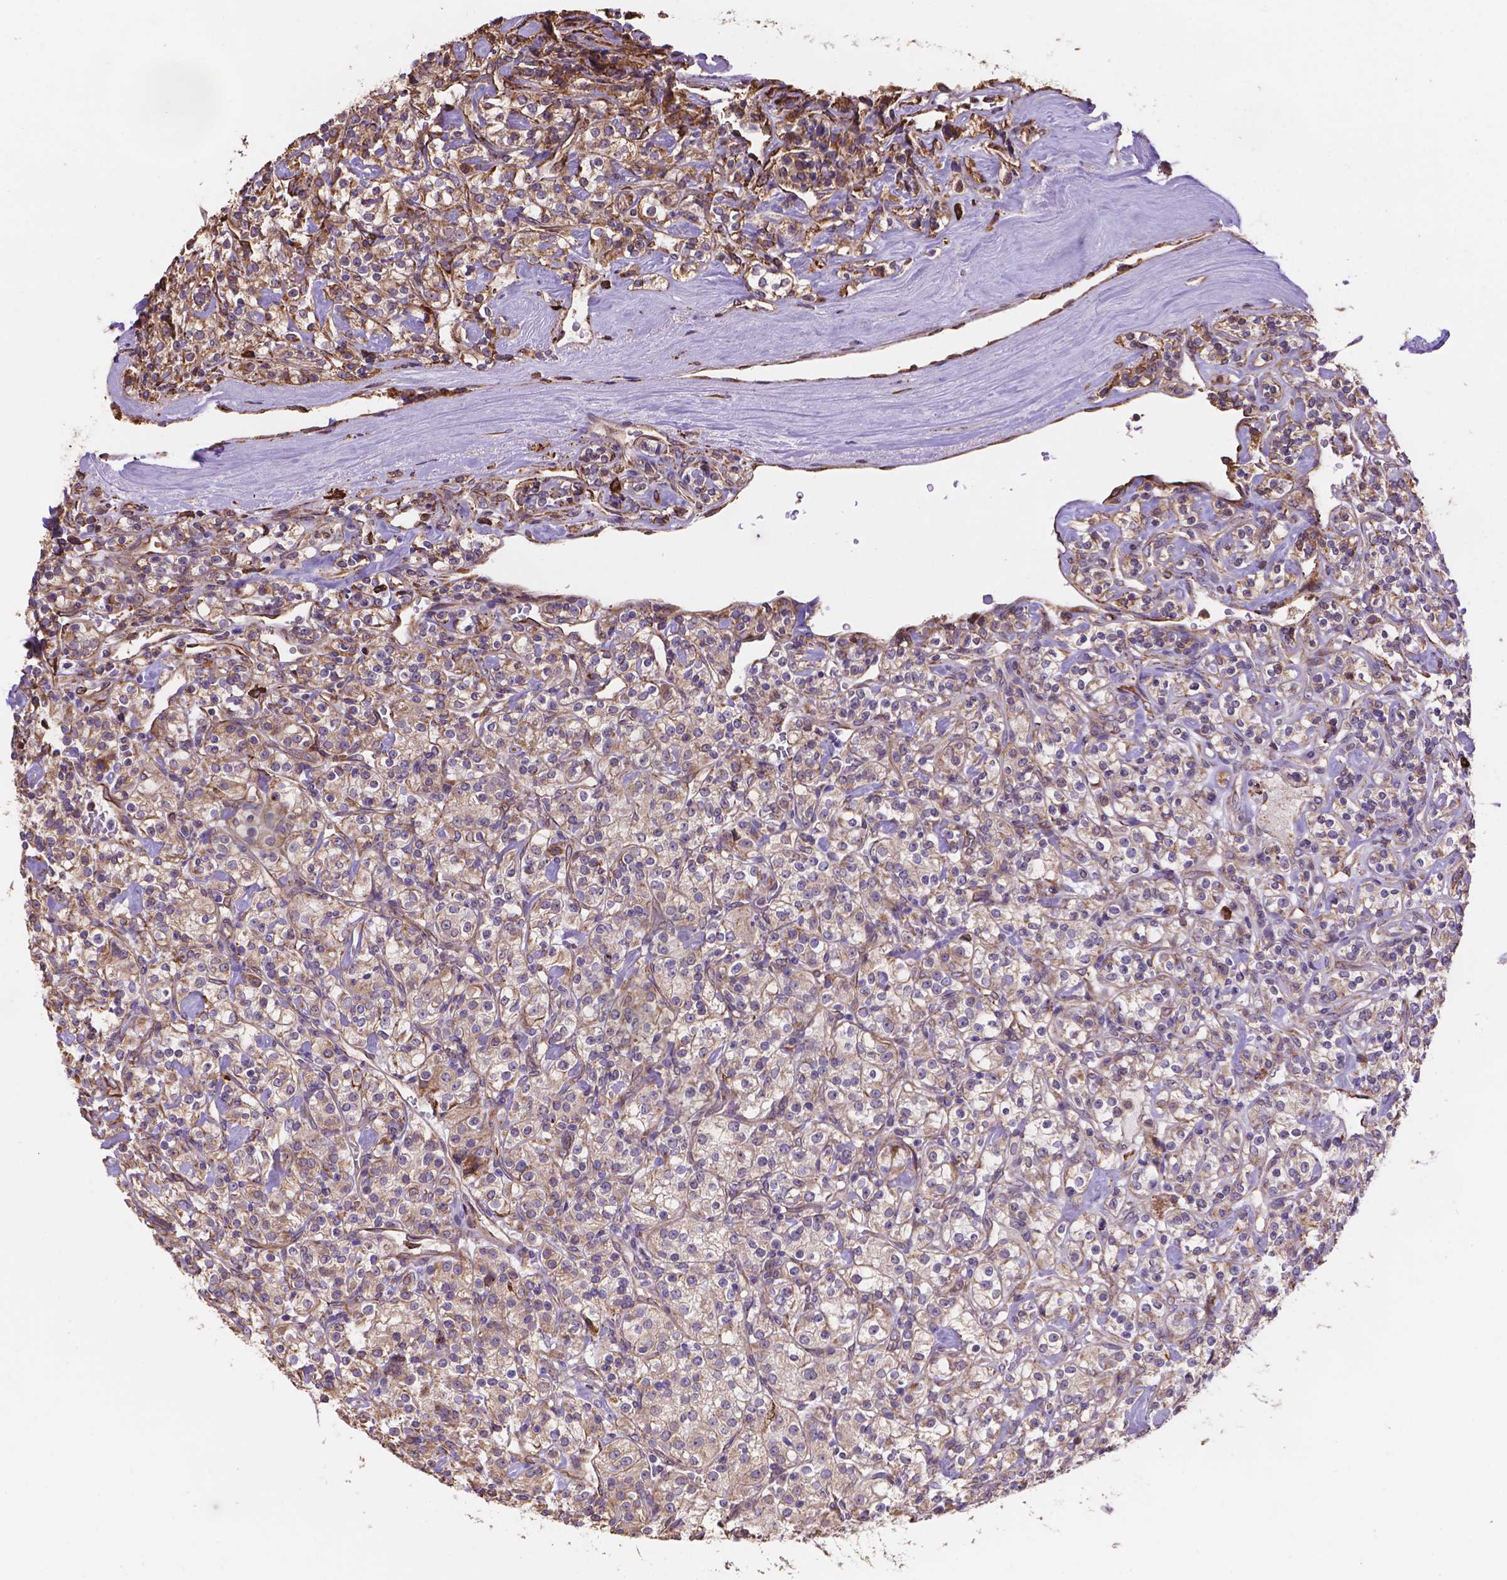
{"staining": {"intensity": "moderate", "quantity": "25%-75%", "location": "cytoplasmic/membranous"}, "tissue": "renal cancer", "cell_type": "Tumor cells", "image_type": "cancer", "snomed": [{"axis": "morphology", "description": "Adenocarcinoma, NOS"}, {"axis": "topography", "description": "Kidney"}], "caption": "Tumor cells demonstrate medium levels of moderate cytoplasmic/membranous positivity in about 25%-75% of cells in renal cancer. Using DAB (brown) and hematoxylin (blue) stains, captured at high magnification using brightfield microscopy.", "gene": "IPO11", "patient": {"sex": "male", "age": 77}}